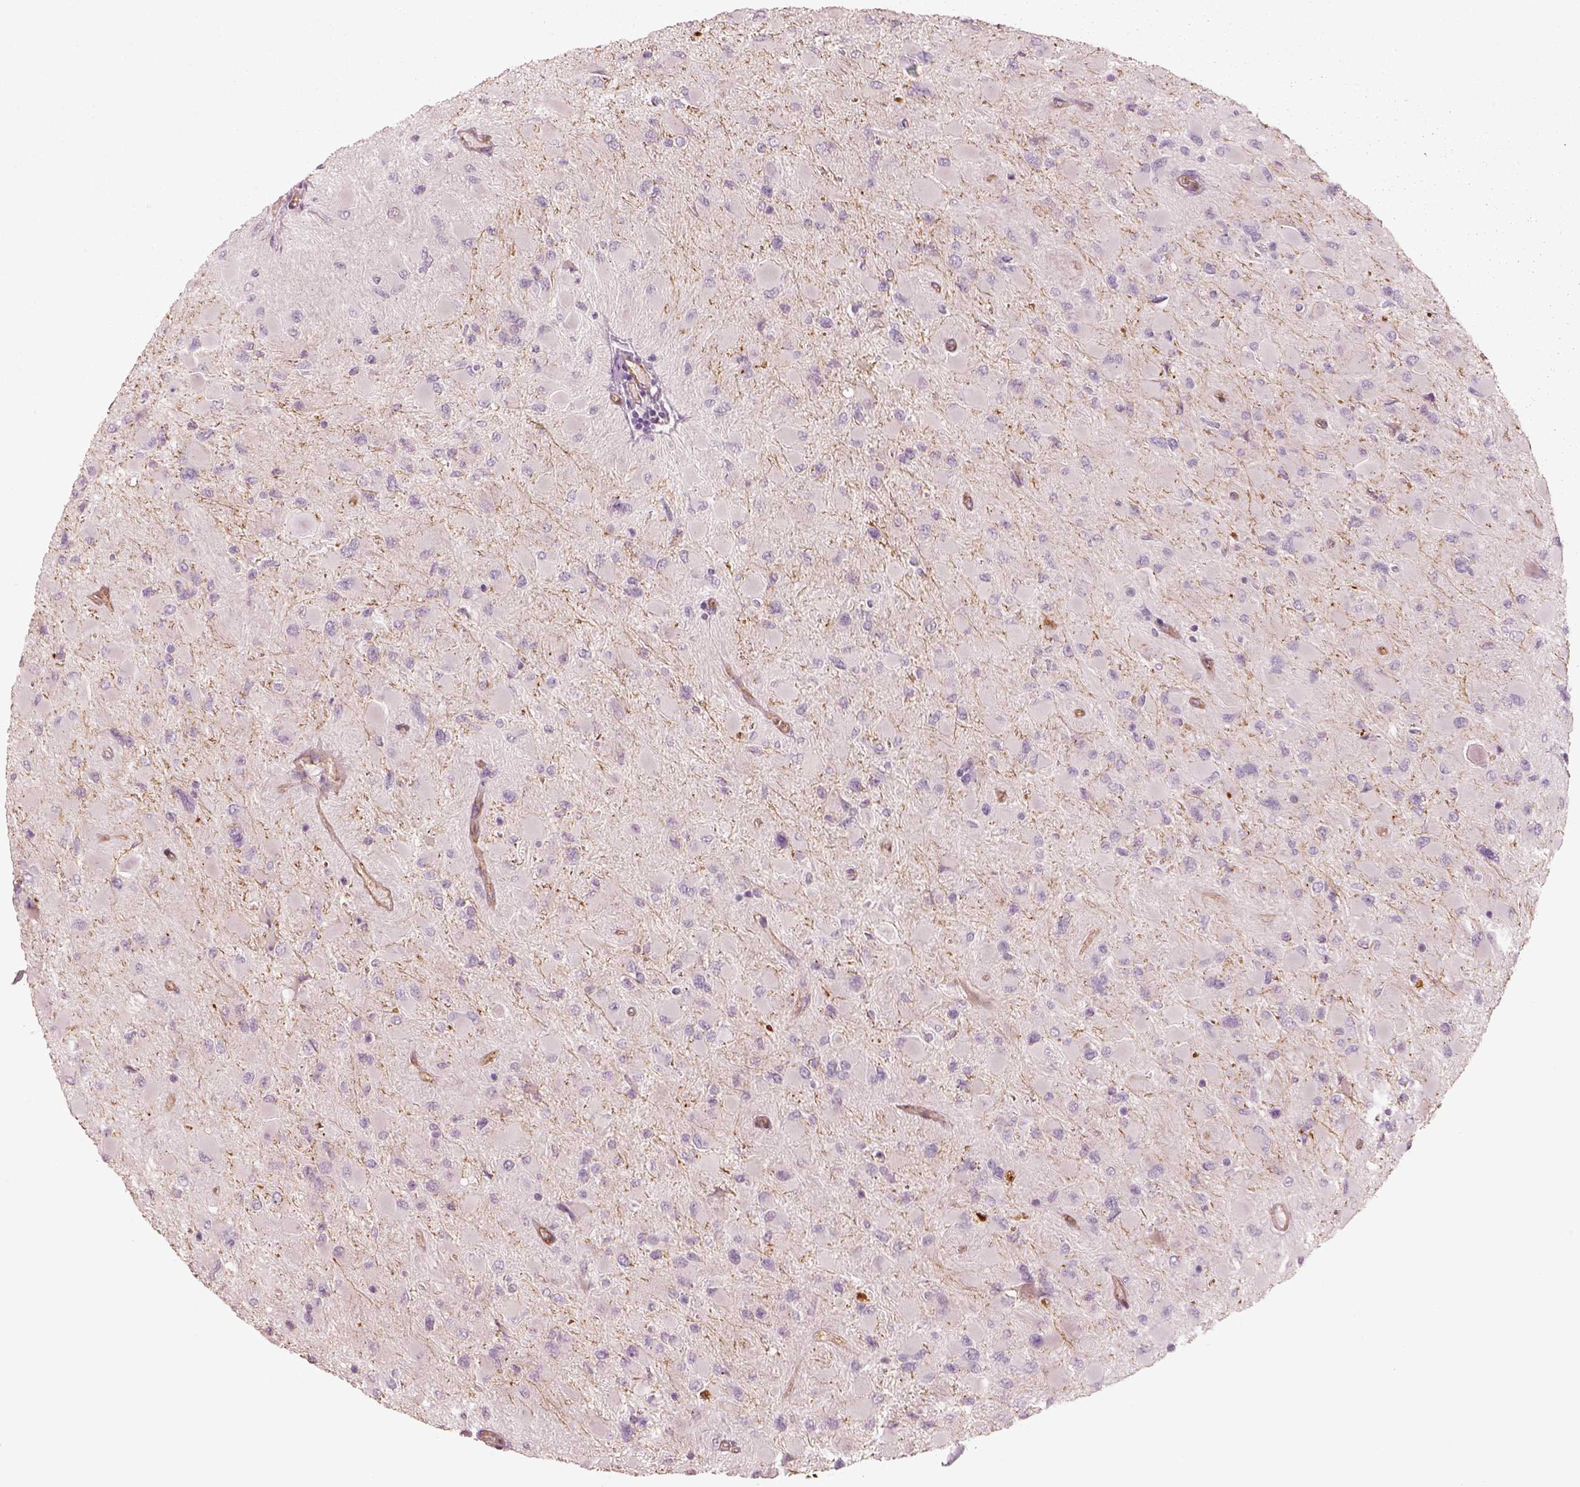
{"staining": {"intensity": "negative", "quantity": "none", "location": "none"}, "tissue": "glioma", "cell_type": "Tumor cells", "image_type": "cancer", "snomed": [{"axis": "morphology", "description": "Glioma, malignant, High grade"}, {"axis": "topography", "description": "Cerebral cortex"}], "caption": "Immunohistochemical staining of malignant high-grade glioma shows no significant positivity in tumor cells.", "gene": "CRYM", "patient": {"sex": "female", "age": 36}}